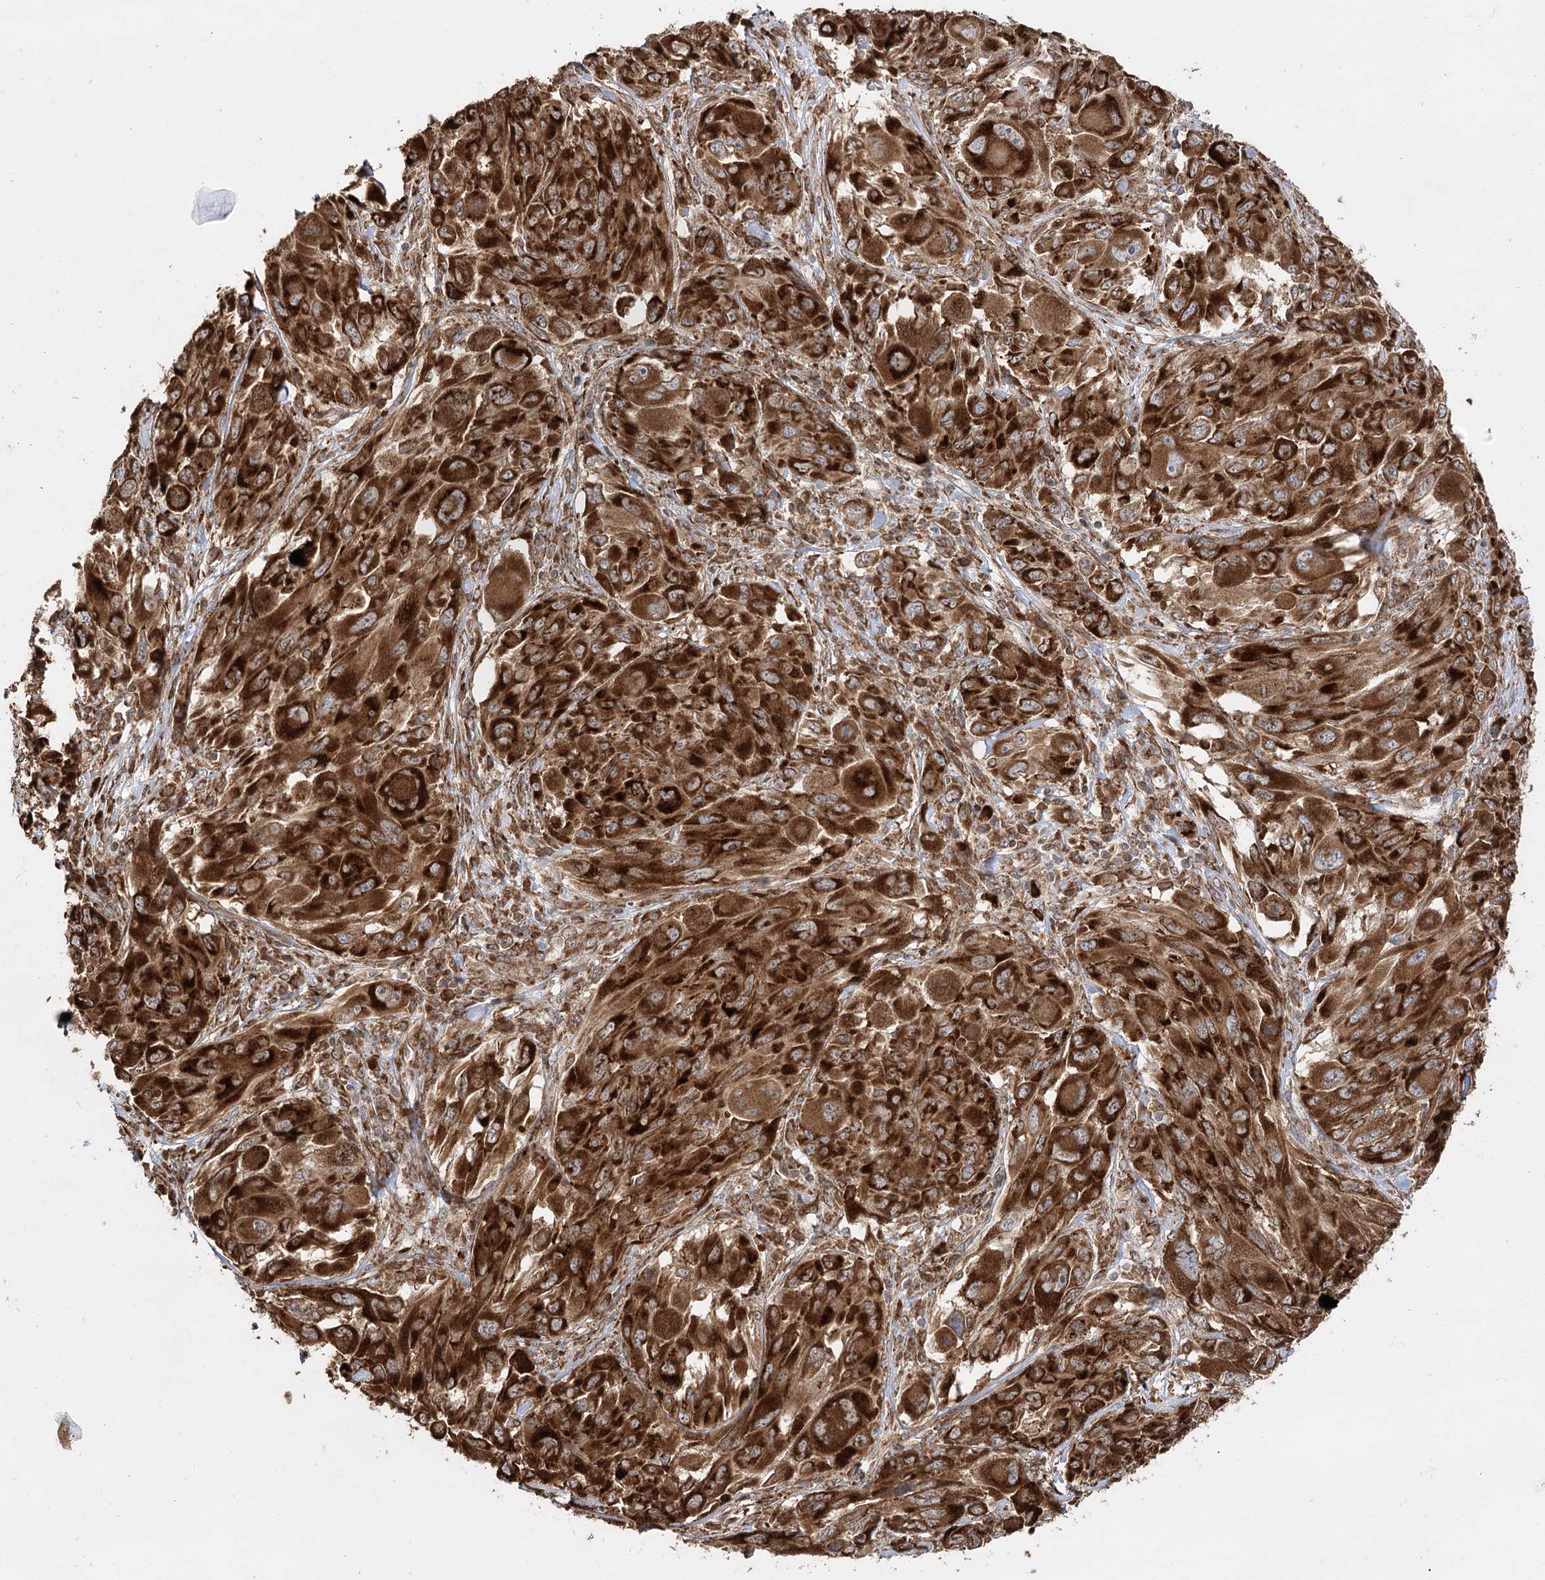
{"staining": {"intensity": "strong", "quantity": ">75%", "location": "cytoplasmic/membranous"}, "tissue": "melanoma", "cell_type": "Tumor cells", "image_type": "cancer", "snomed": [{"axis": "morphology", "description": "Malignant melanoma, NOS"}, {"axis": "topography", "description": "Skin"}], "caption": "Human melanoma stained with a protein marker shows strong staining in tumor cells.", "gene": "DNAJB14", "patient": {"sex": "female", "age": 91}}